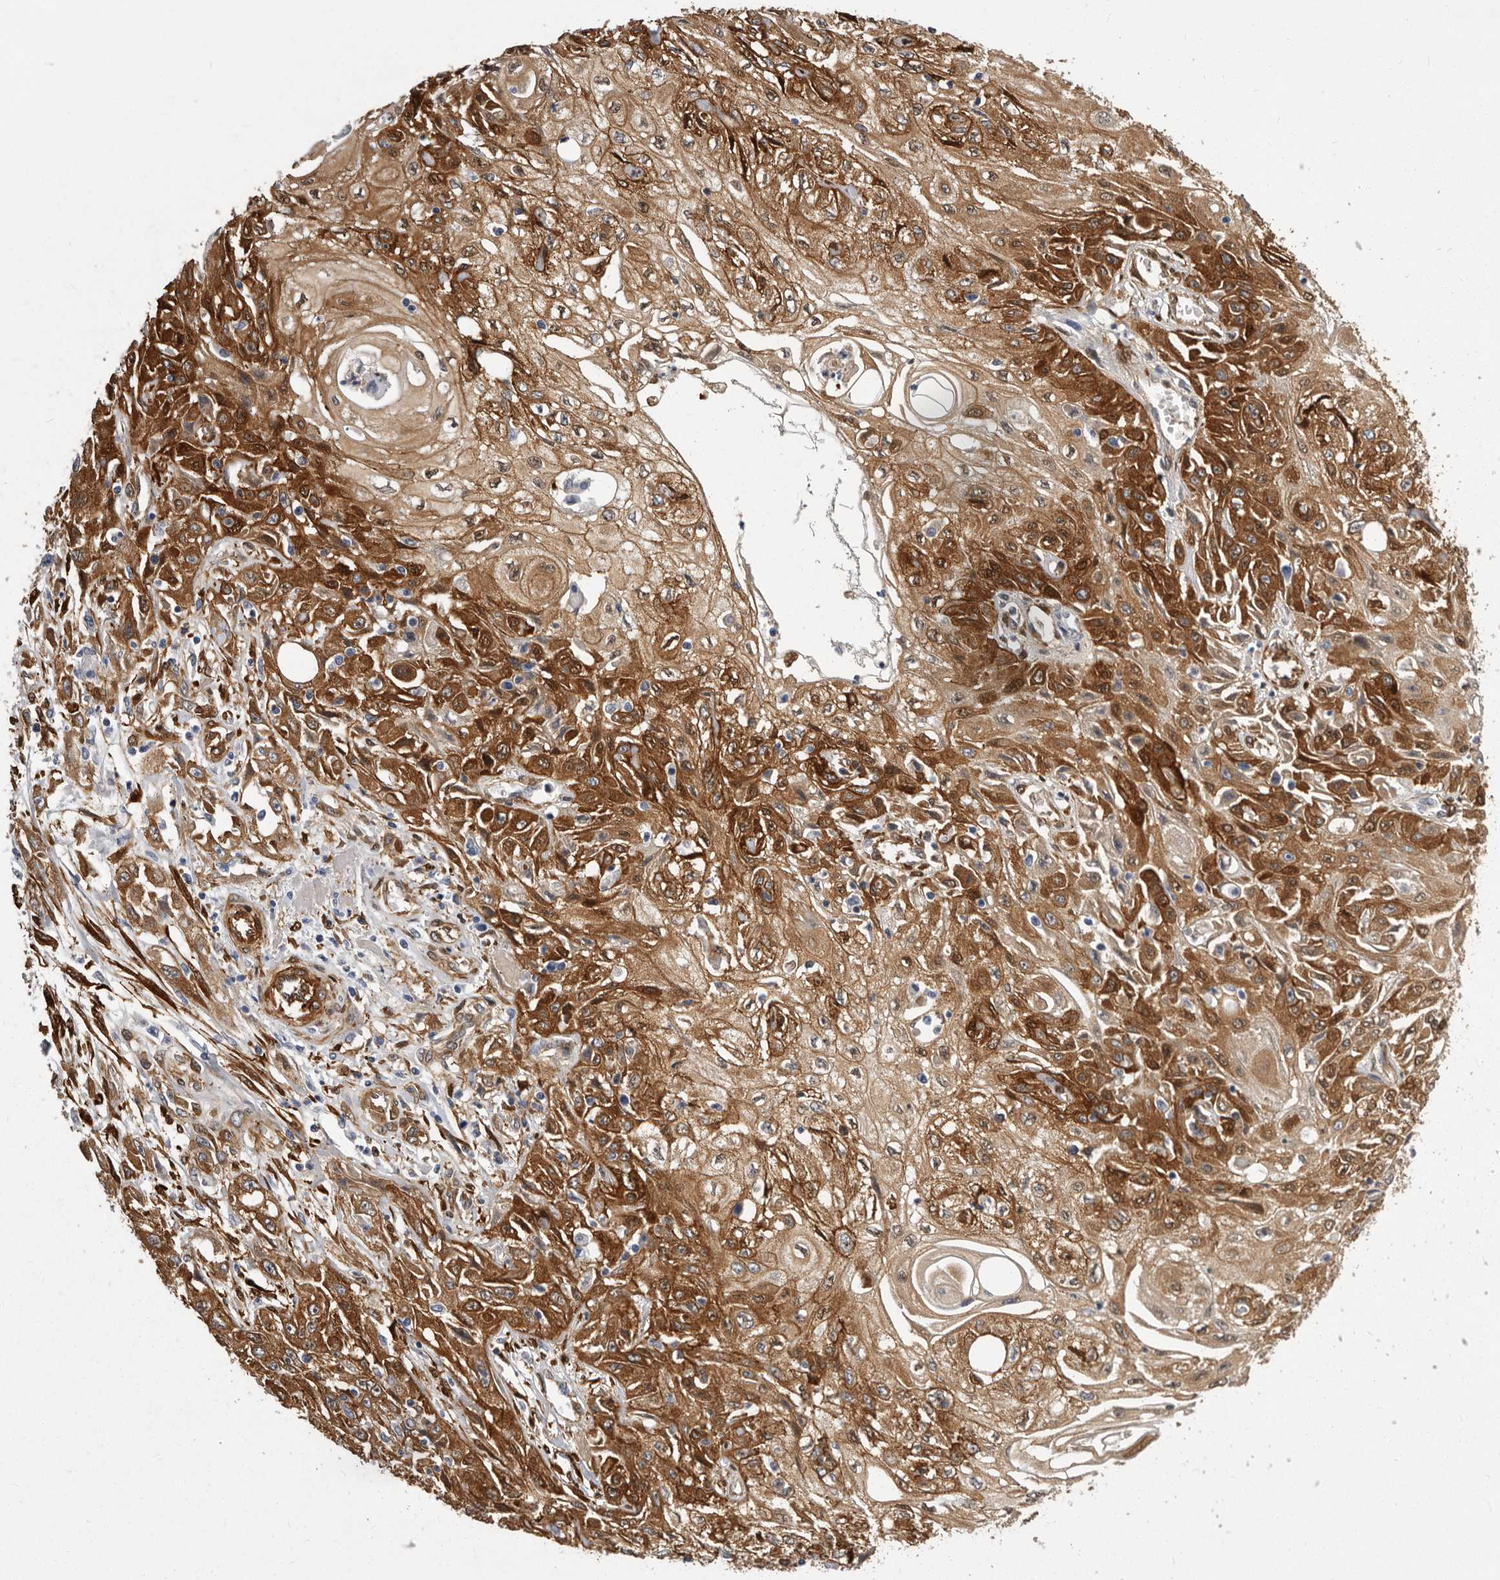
{"staining": {"intensity": "strong", "quantity": "25%-75%", "location": "cytoplasmic/membranous,nuclear"}, "tissue": "skin cancer", "cell_type": "Tumor cells", "image_type": "cancer", "snomed": [{"axis": "morphology", "description": "Squamous cell carcinoma, NOS"}, {"axis": "morphology", "description": "Squamous cell carcinoma, metastatic, NOS"}, {"axis": "topography", "description": "Skin"}, {"axis": "topography", "description": "Lymph node"}], "caption": "Immunohistochemical staining of human skin metastatic squamous cell carcinoma demonstrates strong cytoplasmic/membranous and nuclear protein expression in about 25%-75% of tumor cells.", "gene": "ENAH", "patient": {"sex": "male", "age": 75}}